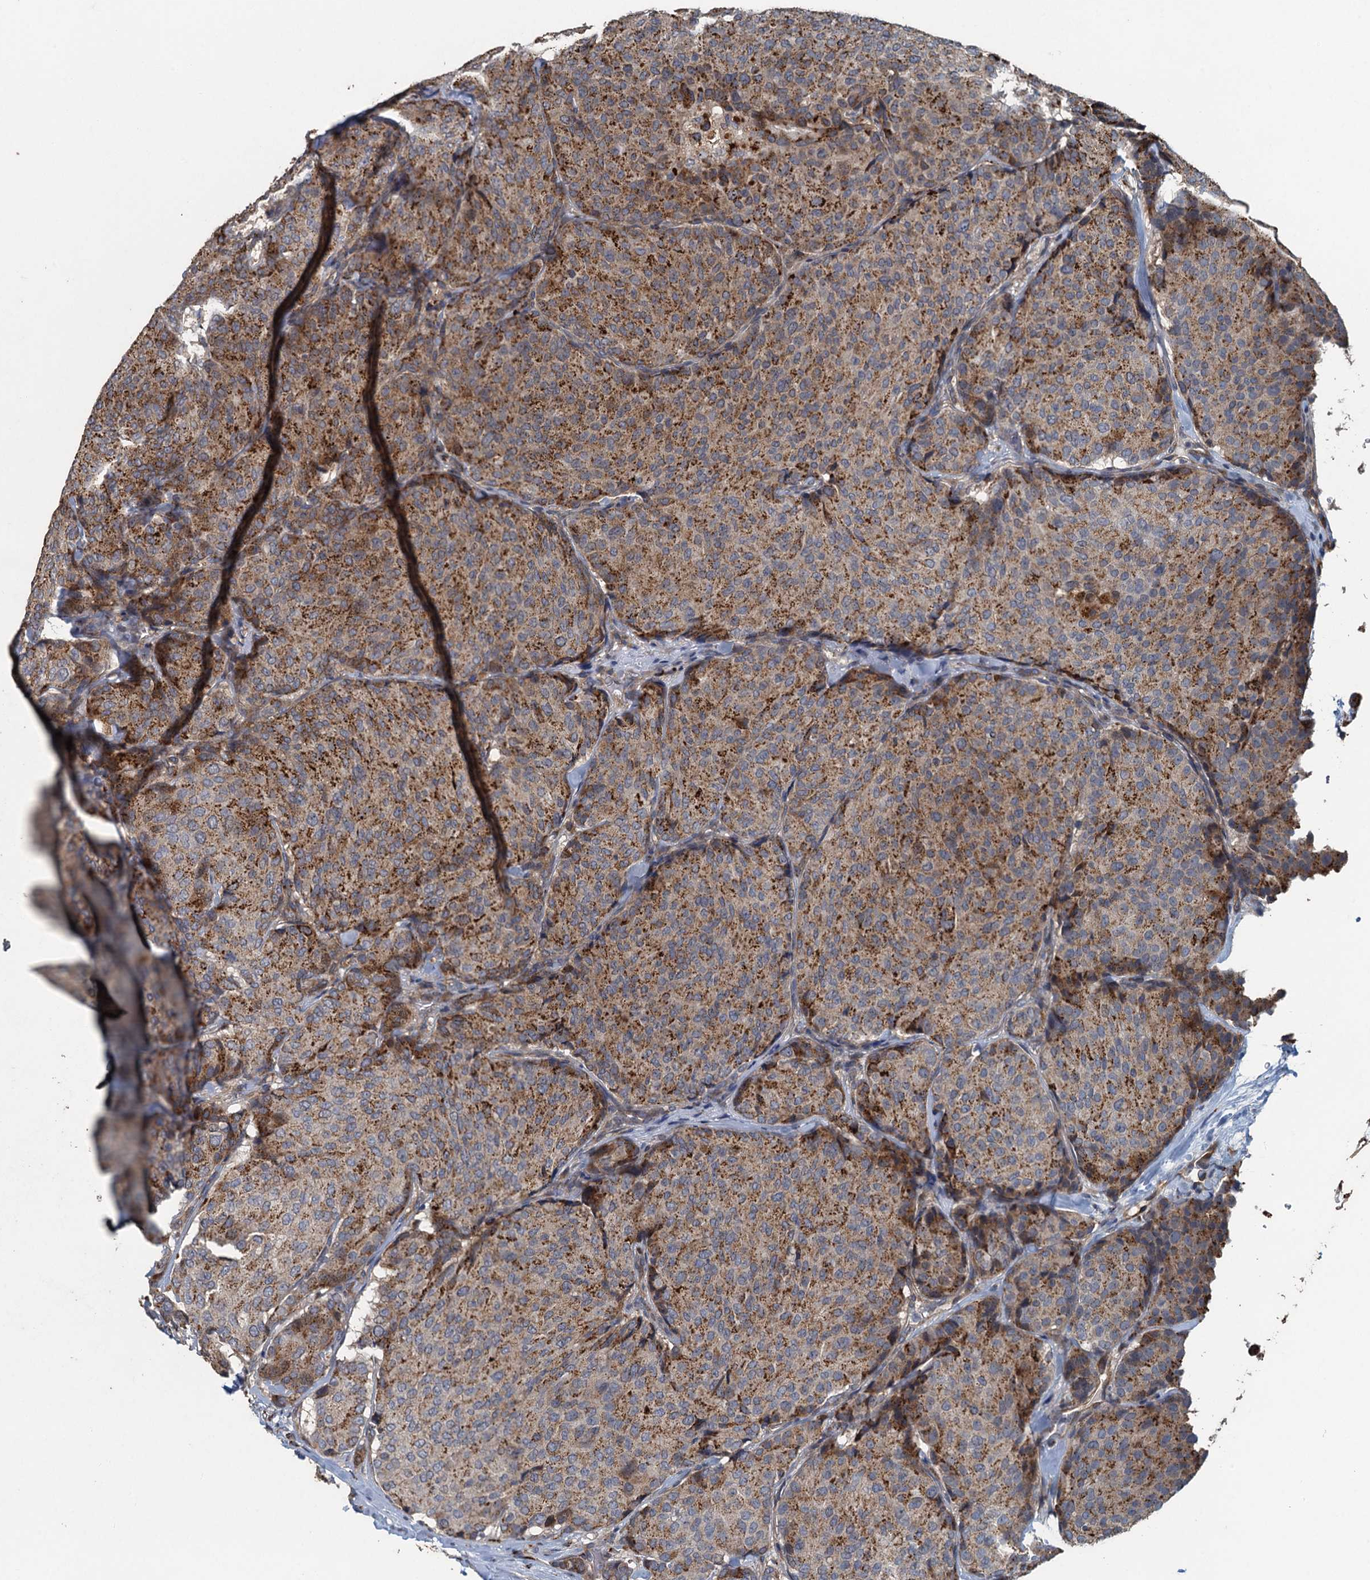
{"staining": {"intensity": "moderate", "quantity": ">75%", "location": "cytoplasmic/membranous"}, "tissue": "breast cancer", "cell_type": "Tumor cells", "image_type": "cancer", "snomed": [{"axis": "morphology", "description": "Duct carcinoma"}, {"axis": "topography", "description": "Breast"}], "caption": "Infiltrating ductal carcinoma (breast) was stained to show a protein in brown. There is medium levels of moderate cytoplasmic/membranous positivity in about >75% of tumor cells.", "gene": "AGRN", "patient": {"sex": "female", "age": 75}}